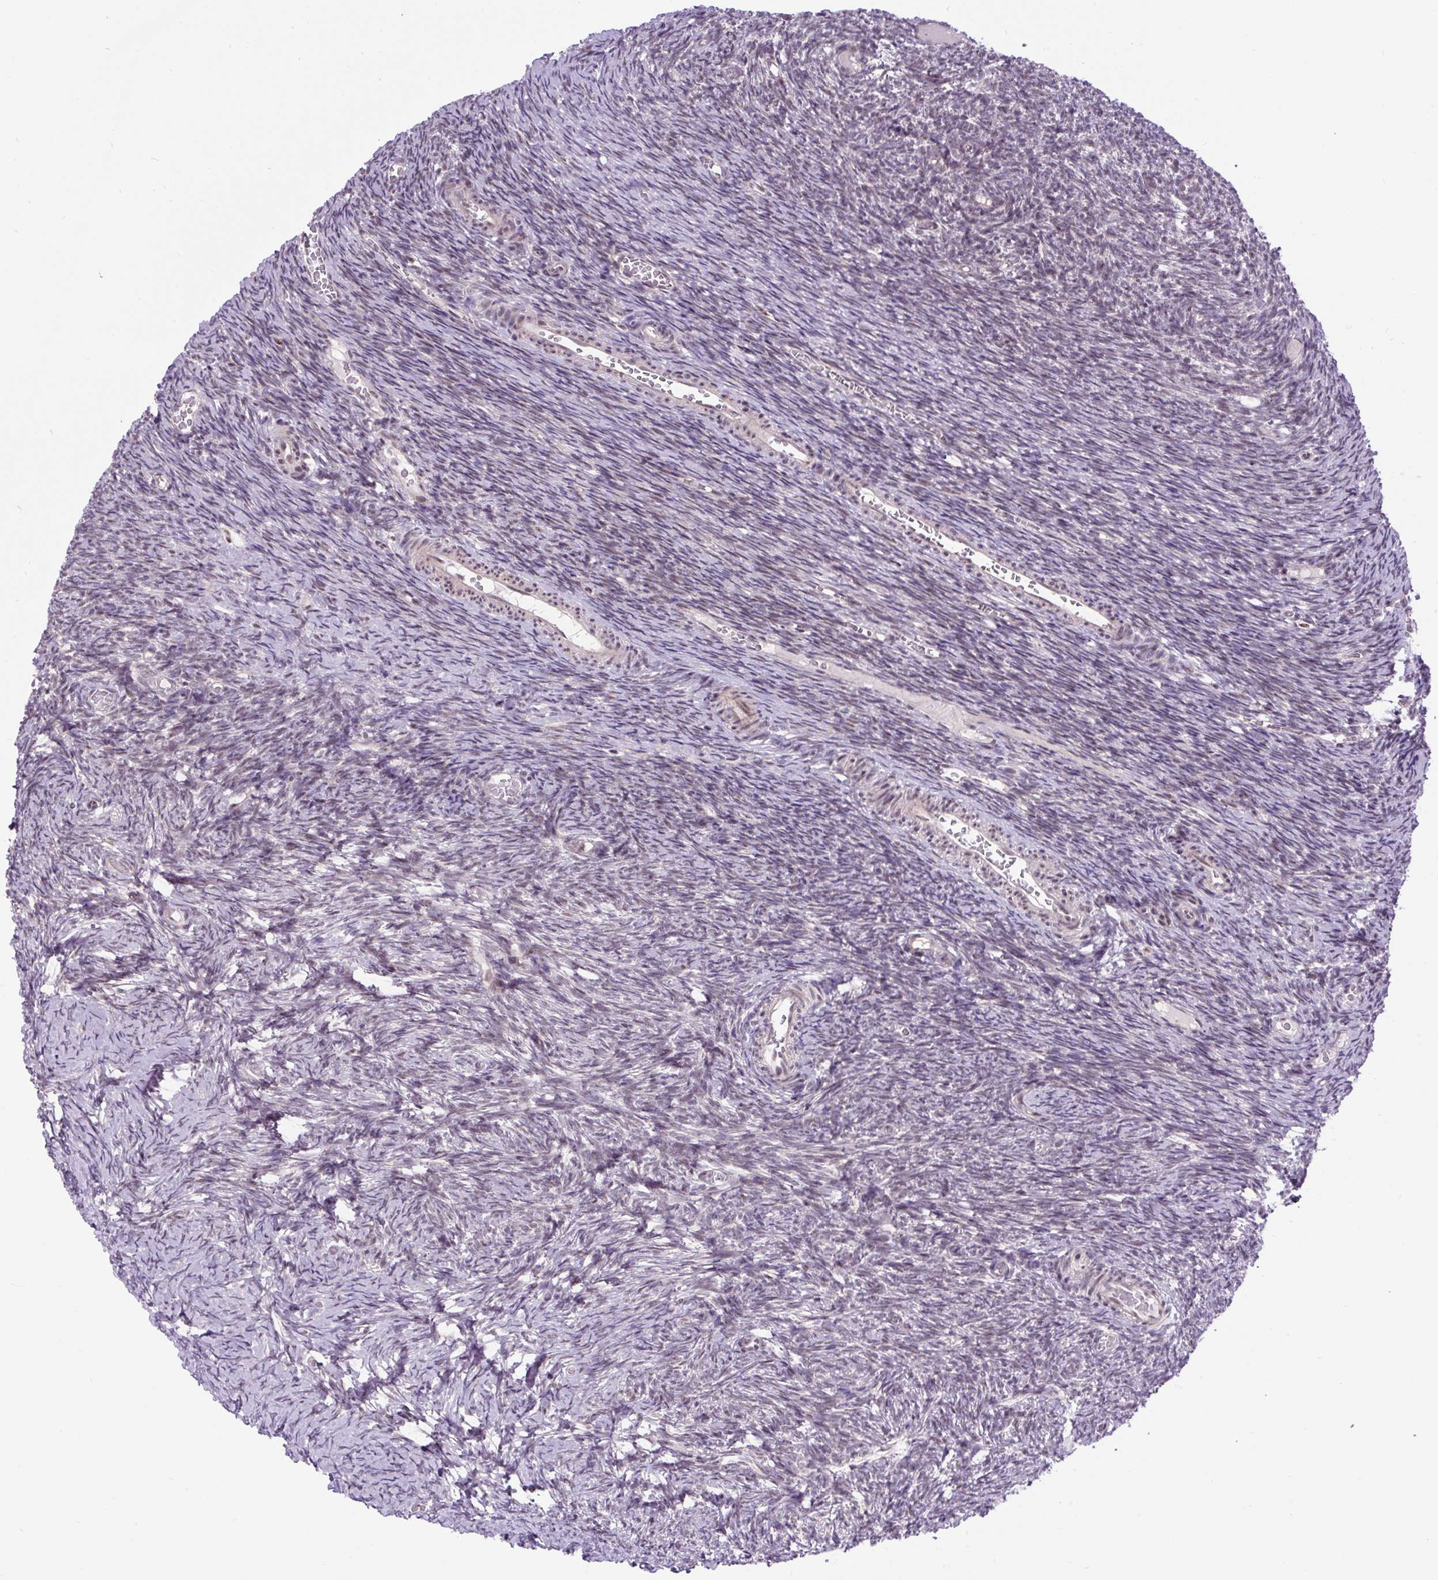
{"staining": {"intensity": "negative", "quantity": "none", "location": "none"}, "tissue": "ovary", "cell_type": "Ovarian stroma cells", "image_type": "normal", "snomed": [{"axis": "morphology", "description": "Normal tissue, NOS"}, {"axis": "topography", "description": "Ovary"}], "caption": "There is no significant positivity in ovarian stroma cells of ovary. Brightfield microscopy of IHC stained with DAB (3,3'-diaminobenzidine) (brown) and hematoxylin (blue), captured at high magnification.", "gene": "SMC5", "patient": {"sex": "female", "age": 39}}